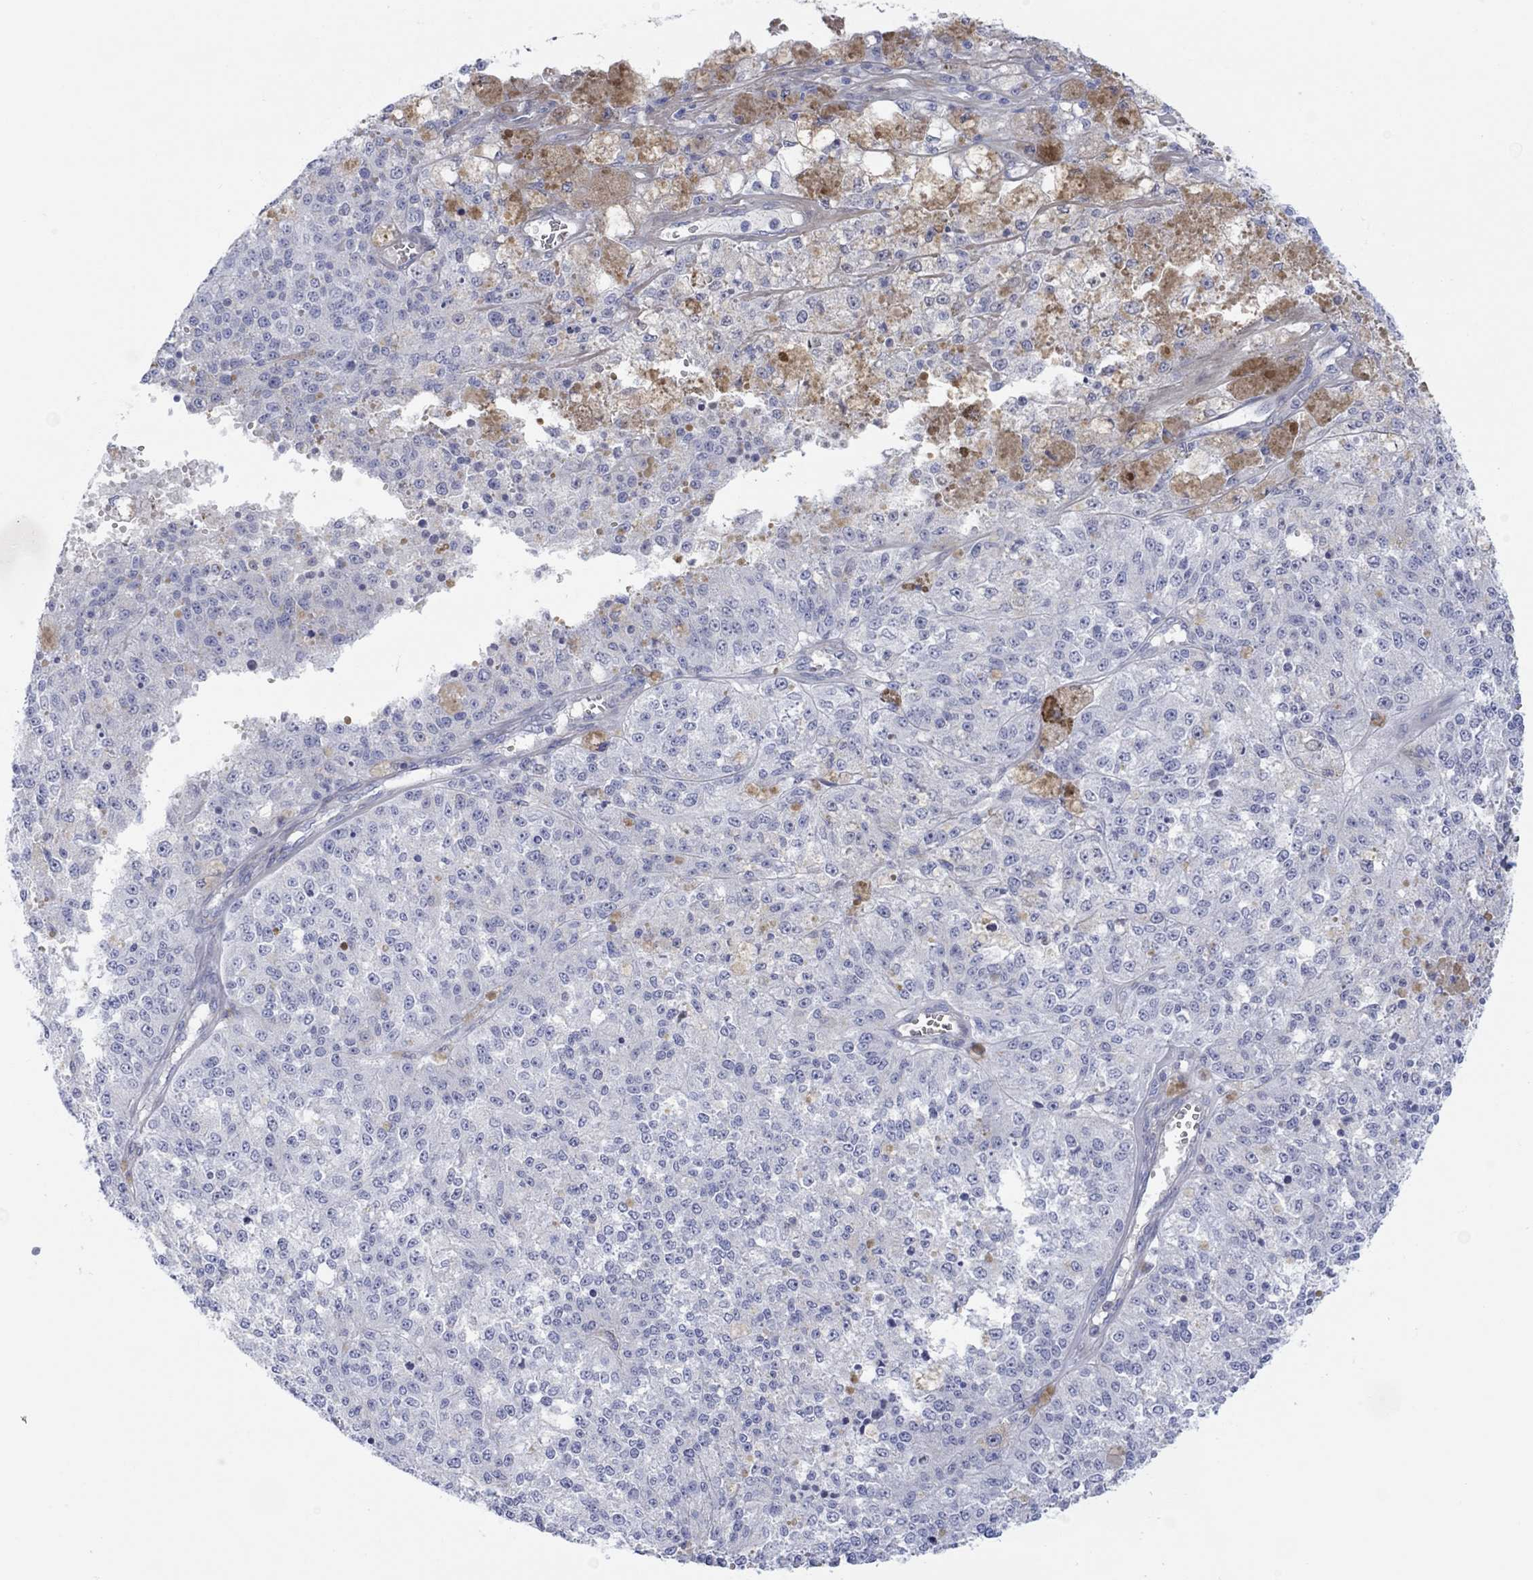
{"staining": {"intensity": "negative", "quantity": "none", "location": "none"}, "tissue": "melanoma", "cell_type": "Tumor cells", "image_type": "cancer", "snomed": [{"axis": "morphology", "description": "Malignant melanoma, Metastatic site"}, {"axis": "topography", "description": "Lymph node"}], "caption": "Immunohistochemistry photomicrograph of neoplastic tissue: human melanoma stained with DAB demonstrates no significant protein staining in tumor cells. The staining was performed using DAB to visualize the protein expression in brown, while the nuclei were stained in blue with hematoxylin (Magnification: 20x).", "gene": "TLDC2", "patient": {"sex": "female", "age": 64}}